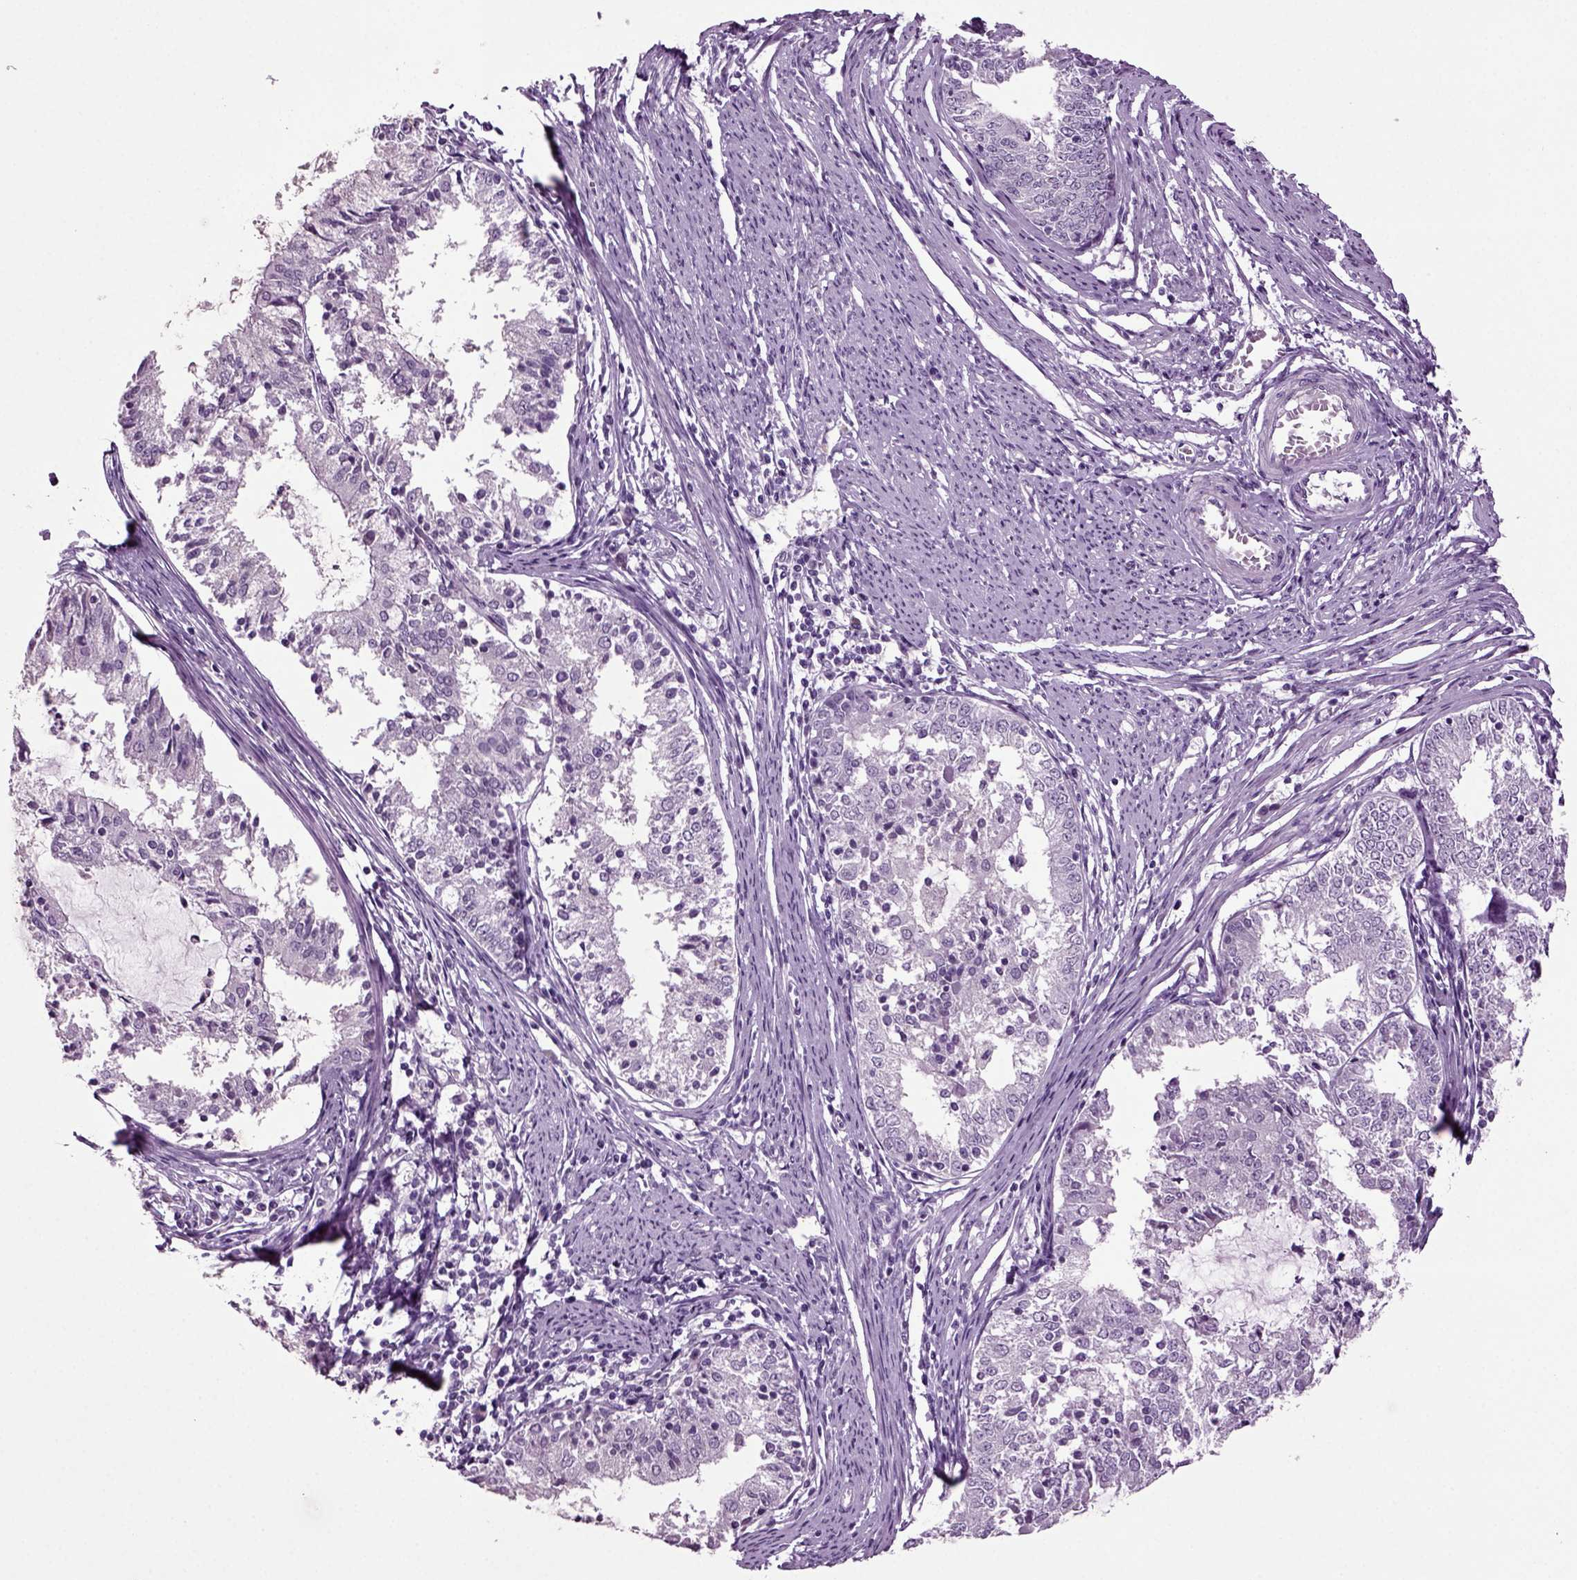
{"staining": {"intensity": "negative", "quantity": "none", "location": "none"}, "tissue": "endometrial cancer", "cell_type": "Tumor cells", "image_type": "cancer", "snomed": [{"axis": "morphology", "description": "Adenocarcinoma, NOS"}, {"axis": "topography", "description": "Endometrium"}], "caption": "Tumor cells show no significant protein positivity in adenocarcinoma (endometrial).", "gene": "SLC17A6", "patient": {"sex": "female", "age": 57}}